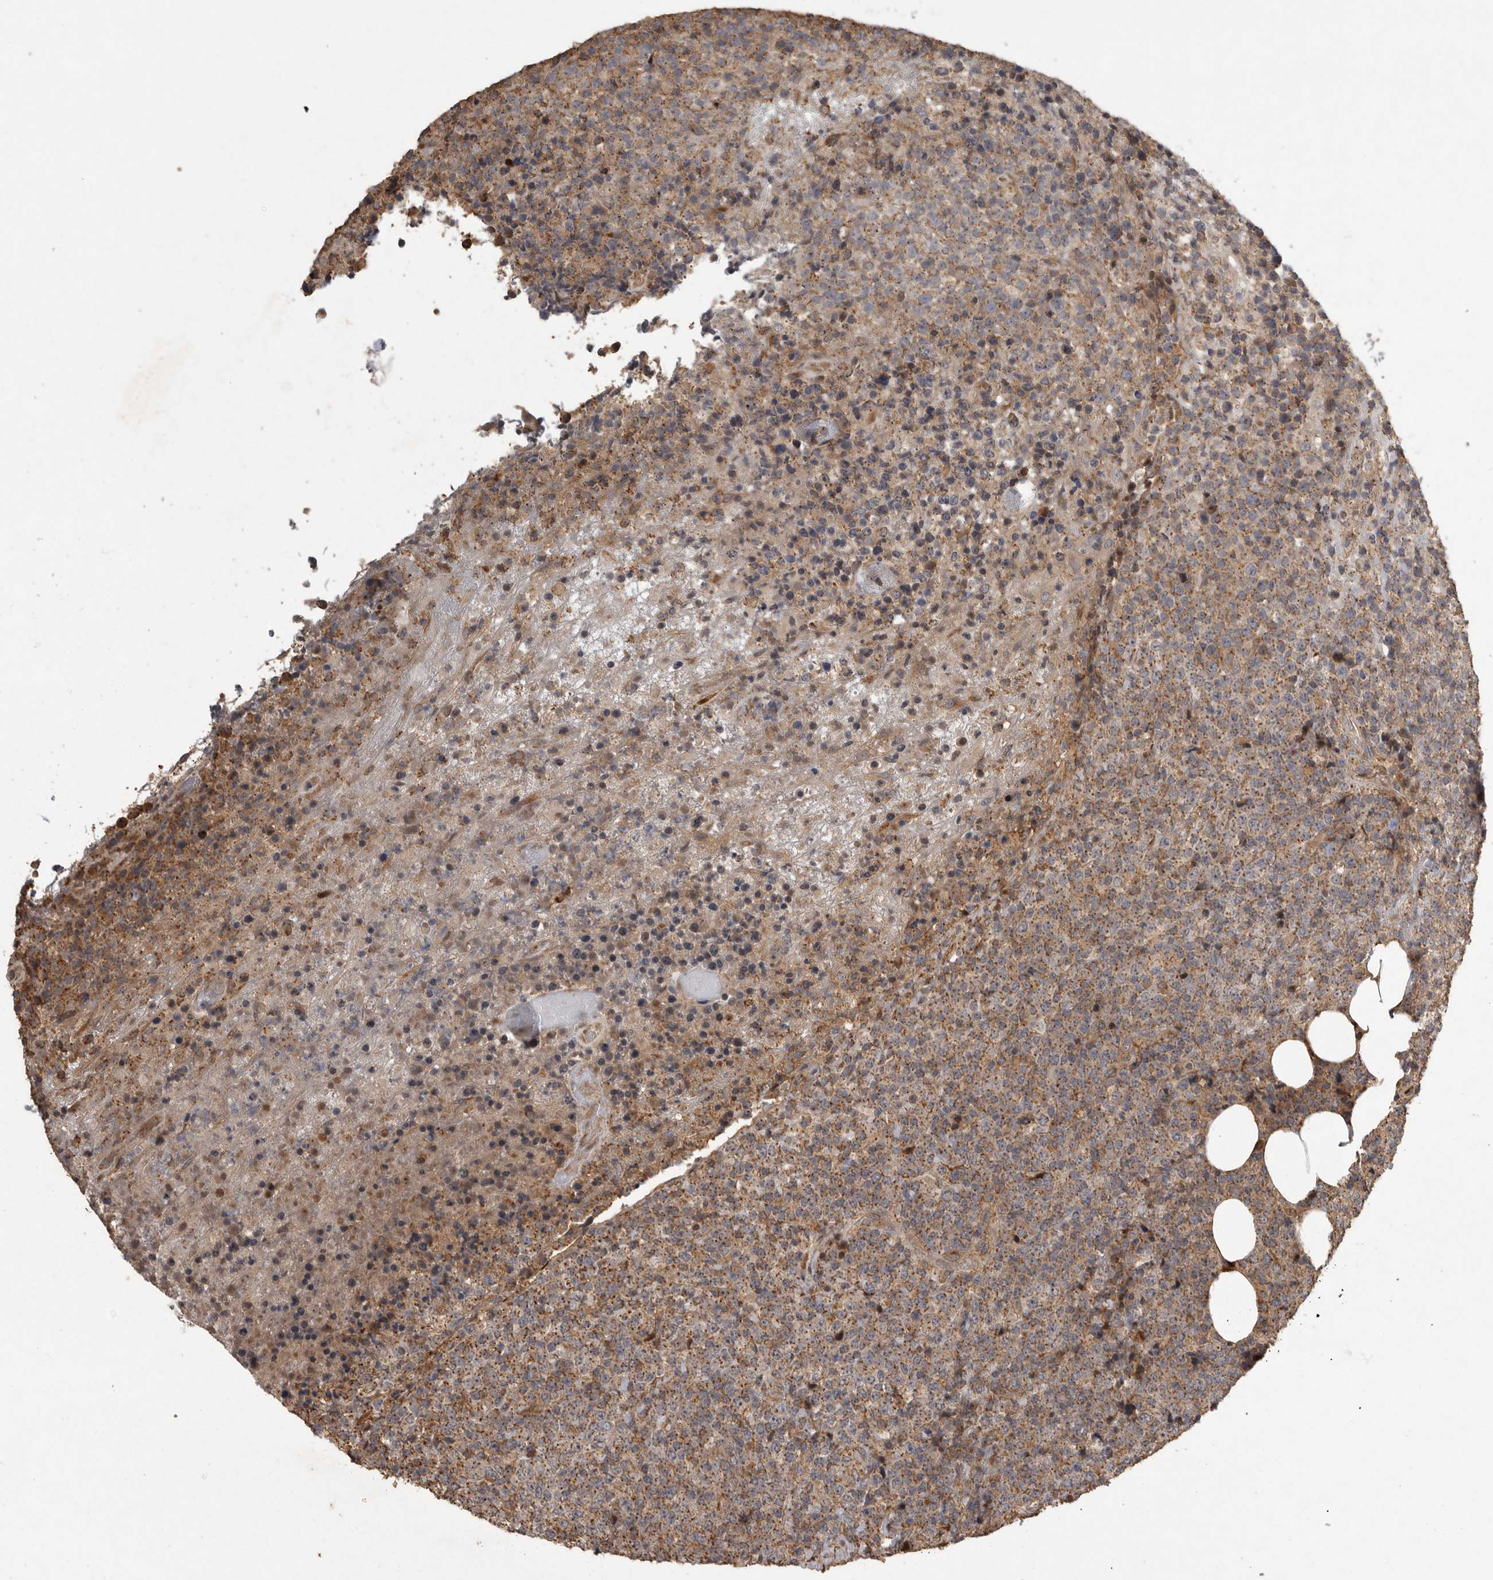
{"staining": {"intensity": "moderate", "quantity": ">75%", "location": "cytoplasmic/membranous"}, "tissue": "lymphoma", "cell_type": "Tumor cells", "image_type": "cancer", "snomed": [{"axis": "morphology", "description": "Malignant lymphoma, non-Hodgkin's type, High grade"}, {"axis": "topography", "description": "Lymph node"}], "caption": "Lymphoma stained with immunohistochemistry displays moderate cytoplasmic/membranous positivity in about >75% of tumor cells. (Stains: DAB (3,3'-diaminobenzidine) in brown, nuclei in blue, Microscopy: brightfield microscopy at high magnification).", "gene": "MPDZ", "patient": {"sex": "male", "age": 13}}